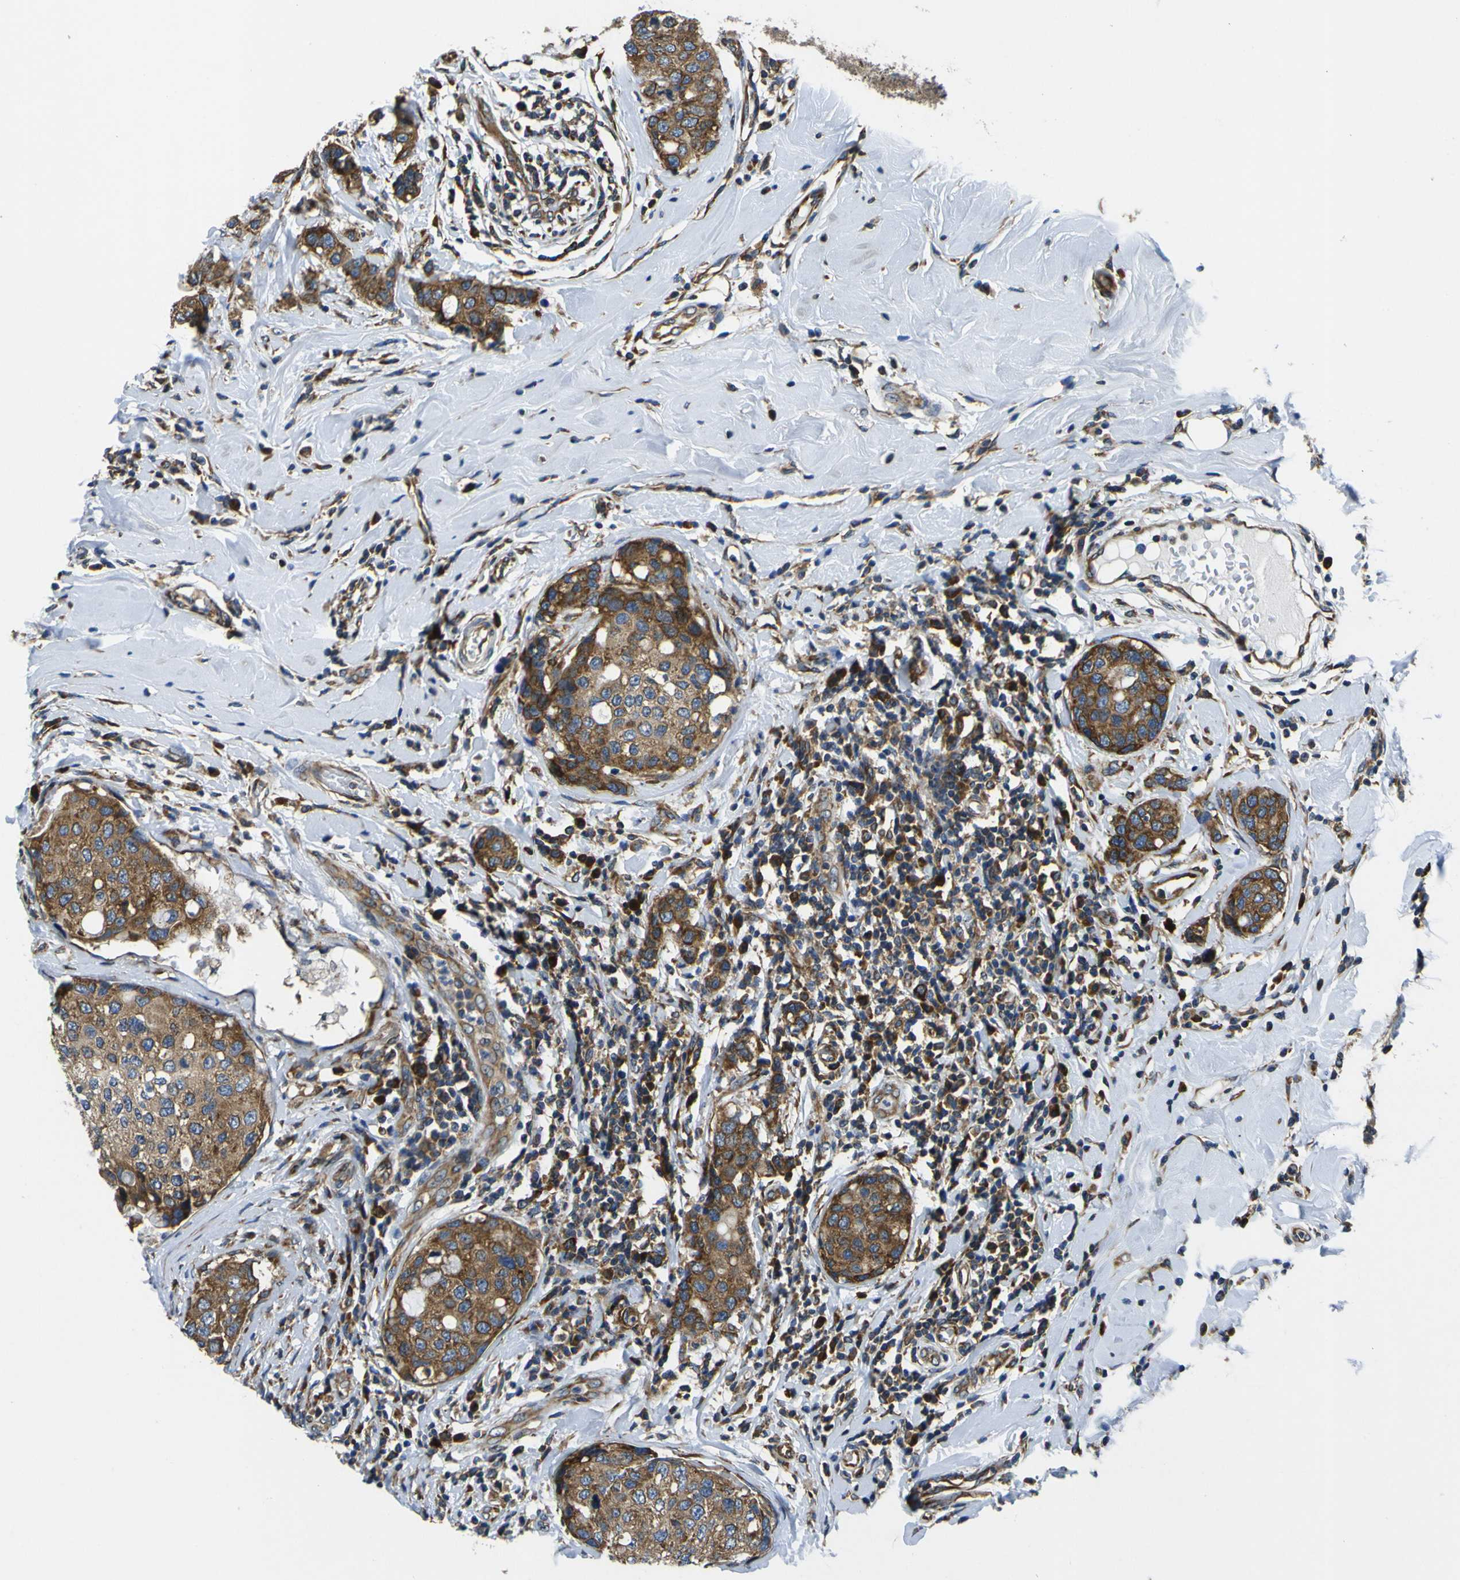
{"staining": {"intensity": "moderate", "quantity": ">75%", "location": "cytoplasmic/membranous"}, "tissue": "breast cancer", "cell_type": "Tumor cells", "image_type": "cancer", "snomed": [{"axis": "morphology", "description": "Duct carcinoma"}, {"axis": "topography", "description": "Breast"}], "caption": "Immunohistochemistry image of neoplastic tissue: intraductal carcinoma (breast) stained using immunohistochemistry displays medium levels of moderate protein expression localized specifically in the cytoplasmic/membranous of tumor cells, appearing as a cytoplasmic/membranous brown color.", "gene": "RPSA", "patient": {"sex": "female", "age": 27}}